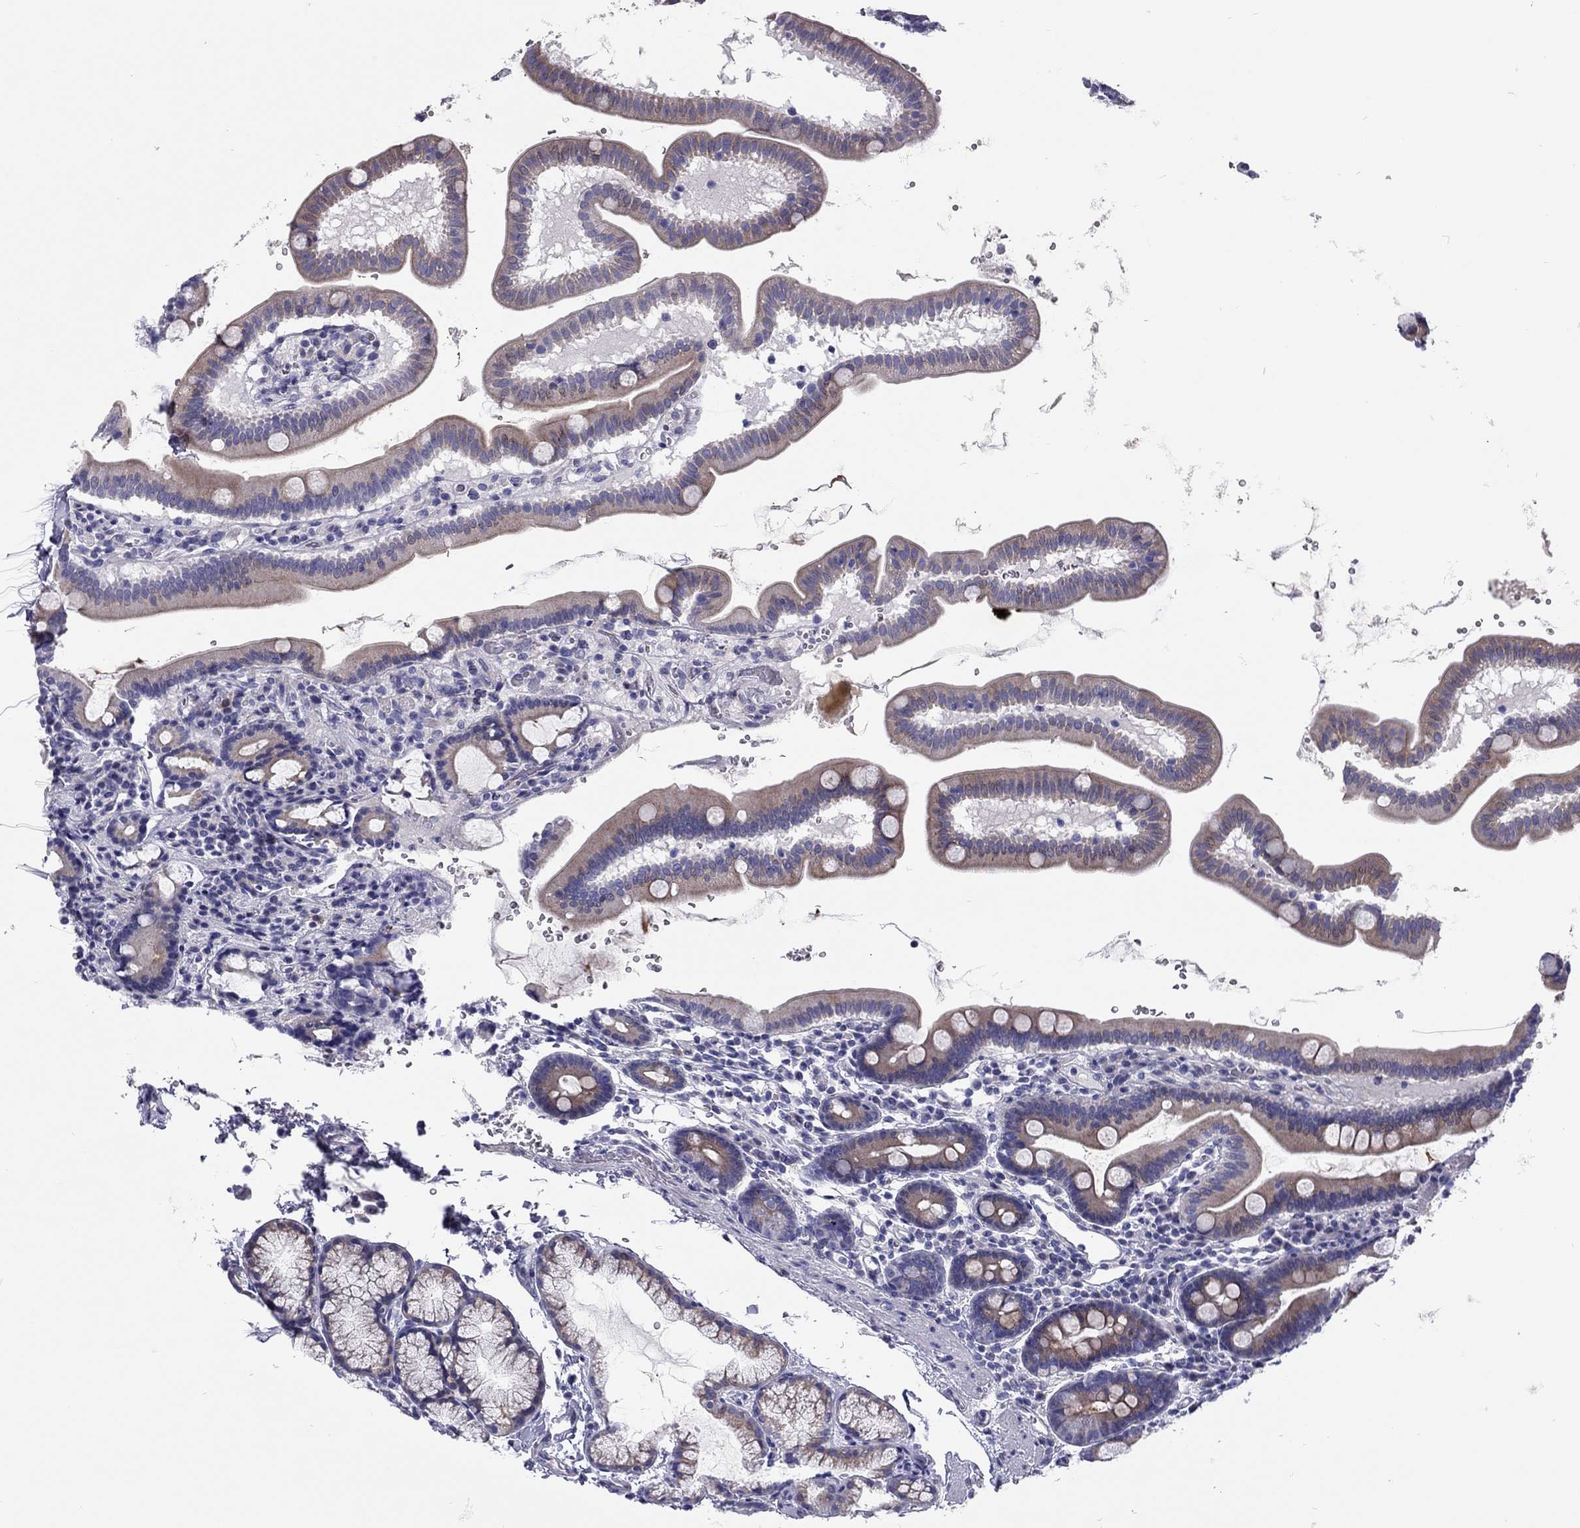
{"staining": {"intensity": "moderate", "quantity": "25%-75%", "location": "cytoplasmic/membranous"}, "tissue": "duodenum", "cell_type": "Glandular cells", "image_type": "normal", "snomed": [{"axis": "morphology", "description": "Normal tissue, NOS"}, {"axis": "topography", "description": "Duodenum"}], "caption": "Immunohistochemistry histopathology image of benign human duodenum stained for a protein (brown), which shows medium levels of moderate cytoplasmic/membranous positivity in approximately 25%-75% of glandular cells.", "gene": "SCARB1", "patient": {"sex": "male", "age": 59}}